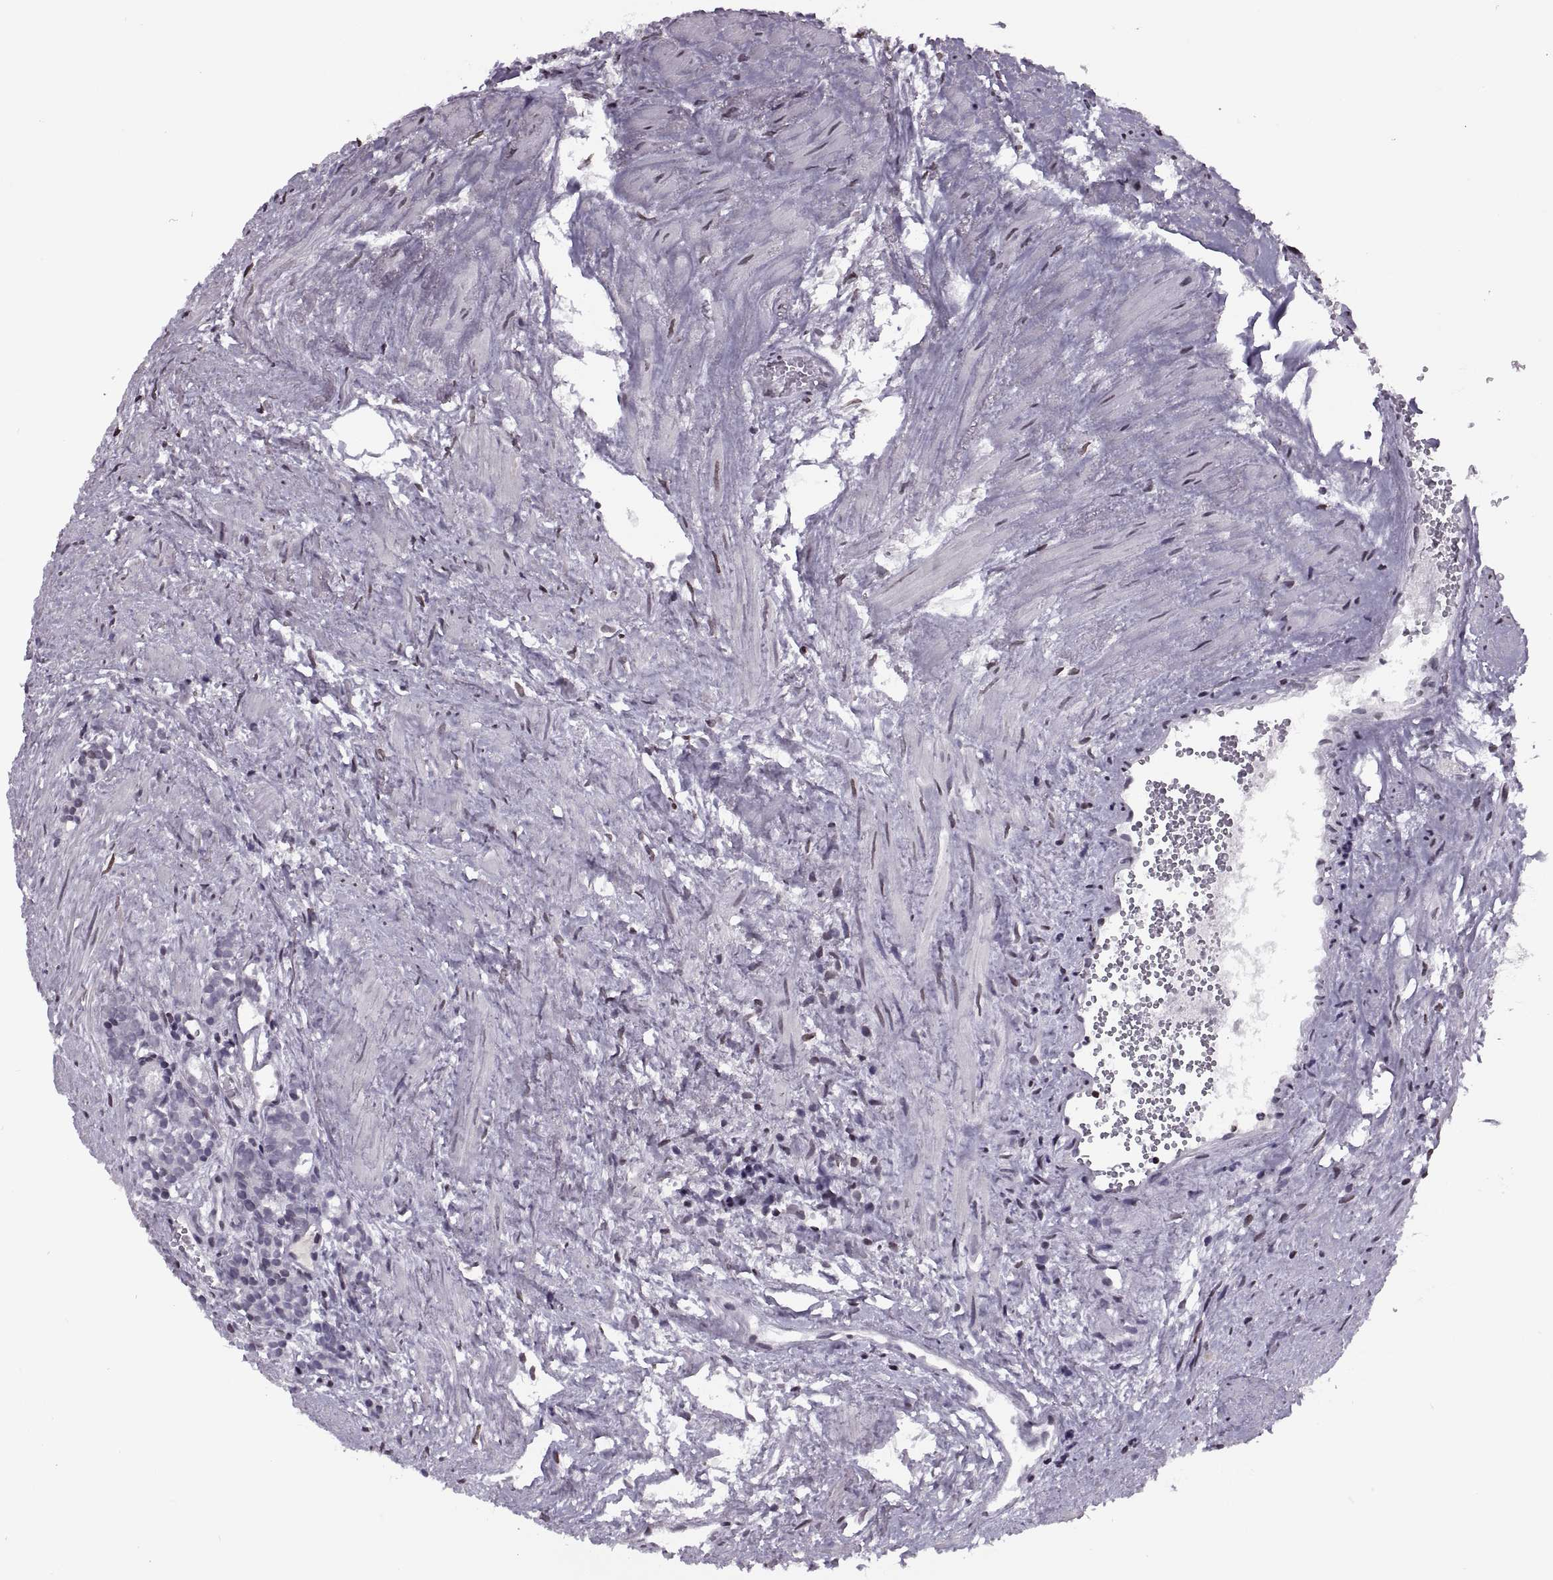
{"staining": {"intensity": "negative", "quantity": "none", "location": "none"}, "tissue": "prostate cancer", "cell_type": "Tumor cells", "image_type": "cancer", "snomed": [{"axis": "morphology", "description": "Adenocarcinoma, High grade"}, {"axis": "topography", "description": "Prostate"}], "caption": "Human high-grade adenocarcinoma (prostate) stained for a protein using immunohistochemistry (IHC) demonstrates no positivity in tumor cells.", "gene": "H1-8", "patient": {"sex": "male", "age": 84}}